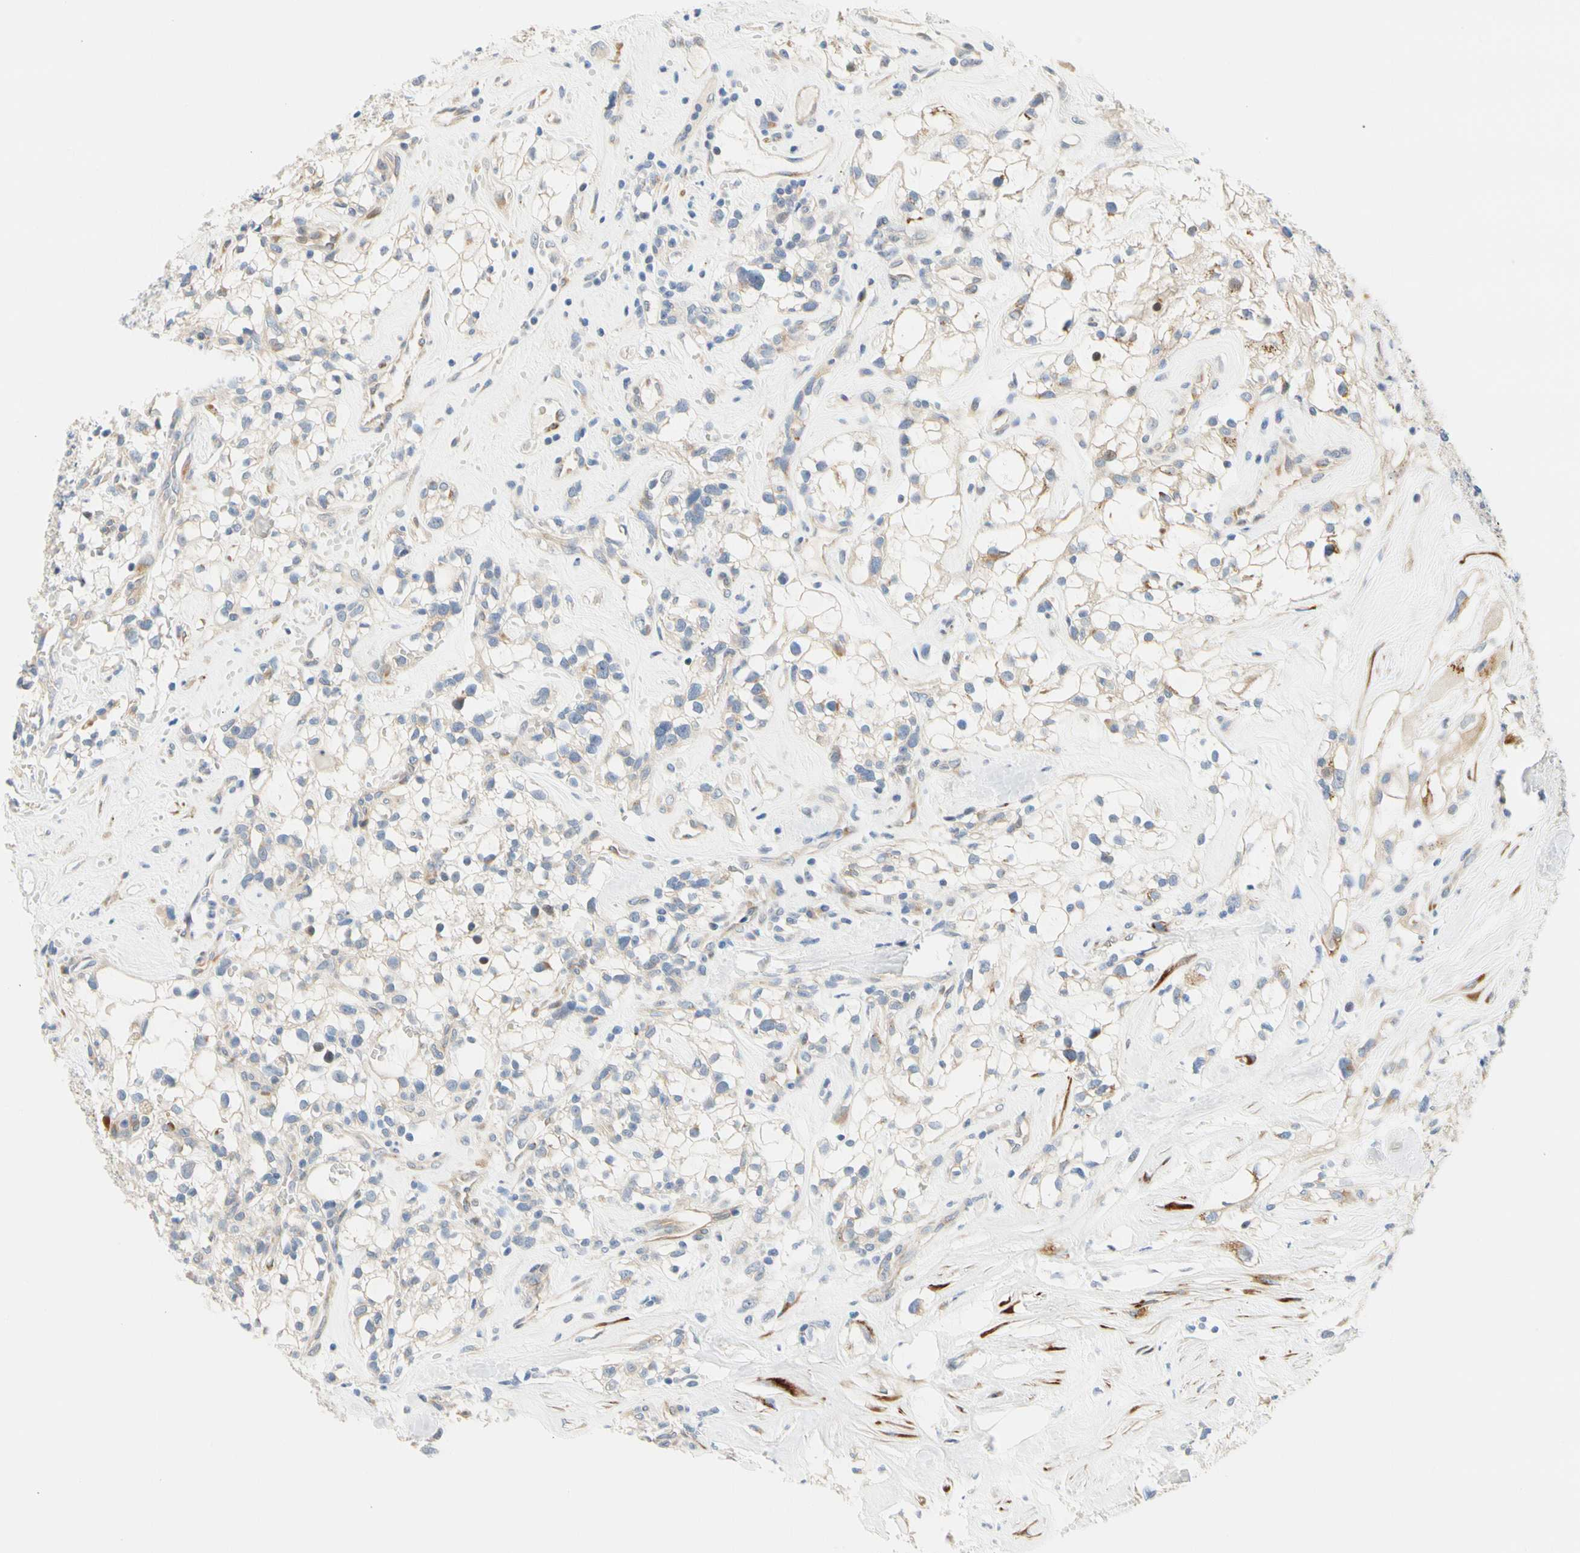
{"staining": {"intensity": "weak", "quantity": "<25%", "location": "cytoplasmic/membranous"}, "tissue": "renal cancer", "cell_type": "Tumor cells", "image_type": "cancer", "snomed": [{"axis": "morphology", "description": "Adenocarcinoma, NOS"}, {"axis": "topography", "description": "Kidney"}], "caption": "This is an immunohistochemistry image of renal adenocarcinoma. There is no positivity in tumor cells.", "gene": "ZNF236", "patient": {"sex": "female", "age": 60}}